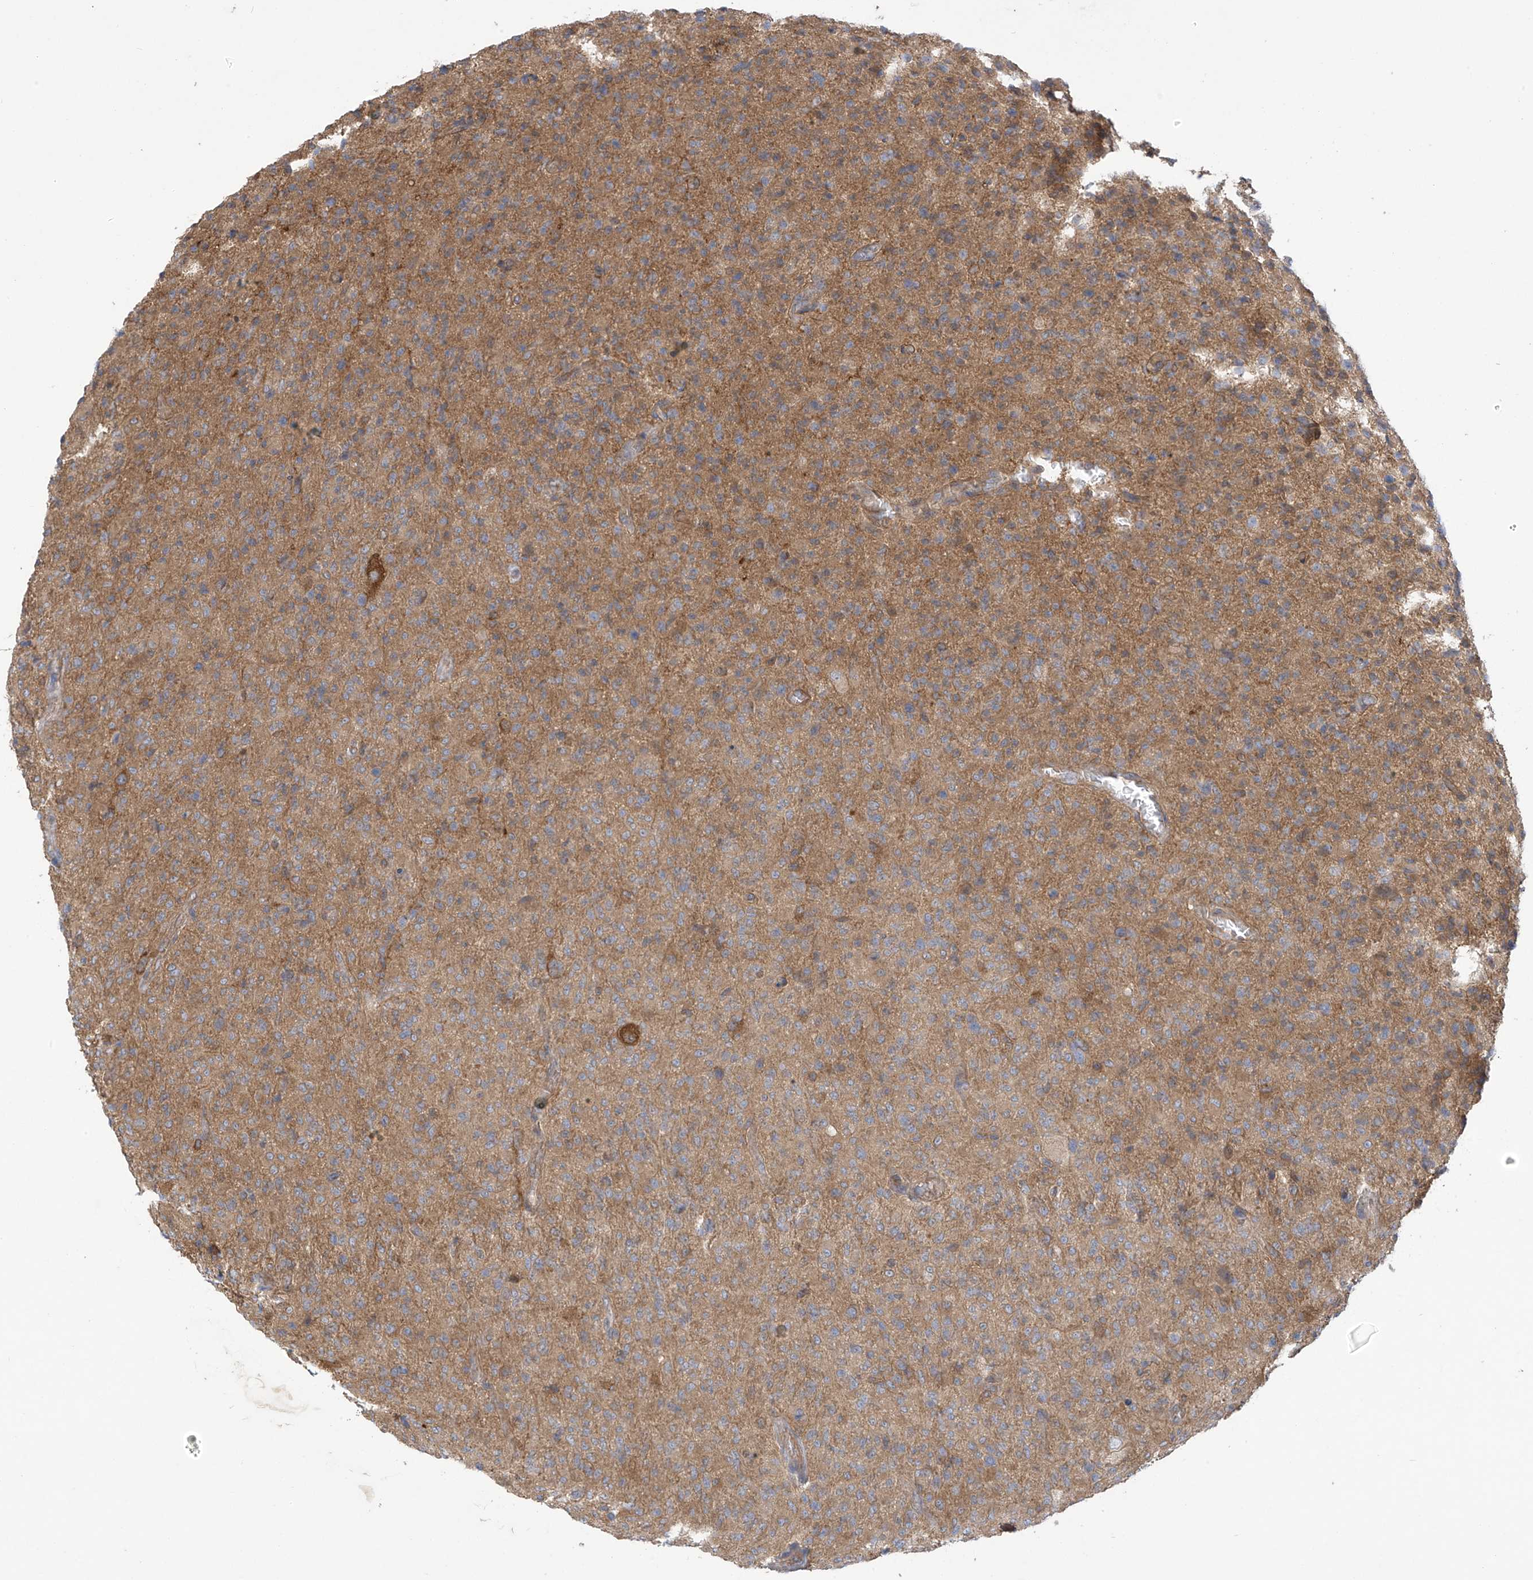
{"staining": {"intensity": "moderate", "quantity": ">75%", "location": "cytoplasmic/membranous"}, "tissue": "glioma", "cell_type": "Tumor cells", "image_type": "cancer", "snomed": [{"axis": "morphology", "description": "Glioma, malignant, High grade"}, {"axis": "topography", "description": "Brain"}], "caption": "Protein positivity by immunohistochemistry demonstrates moderate cytoplasmic/membranous expression in about >75% of tumor cells in malignant glioma (high-grade). (IHC, brightfield microscopy, high magnification).", "gene": "ADI1", "patient": {"sex": "female", "age": 57}}